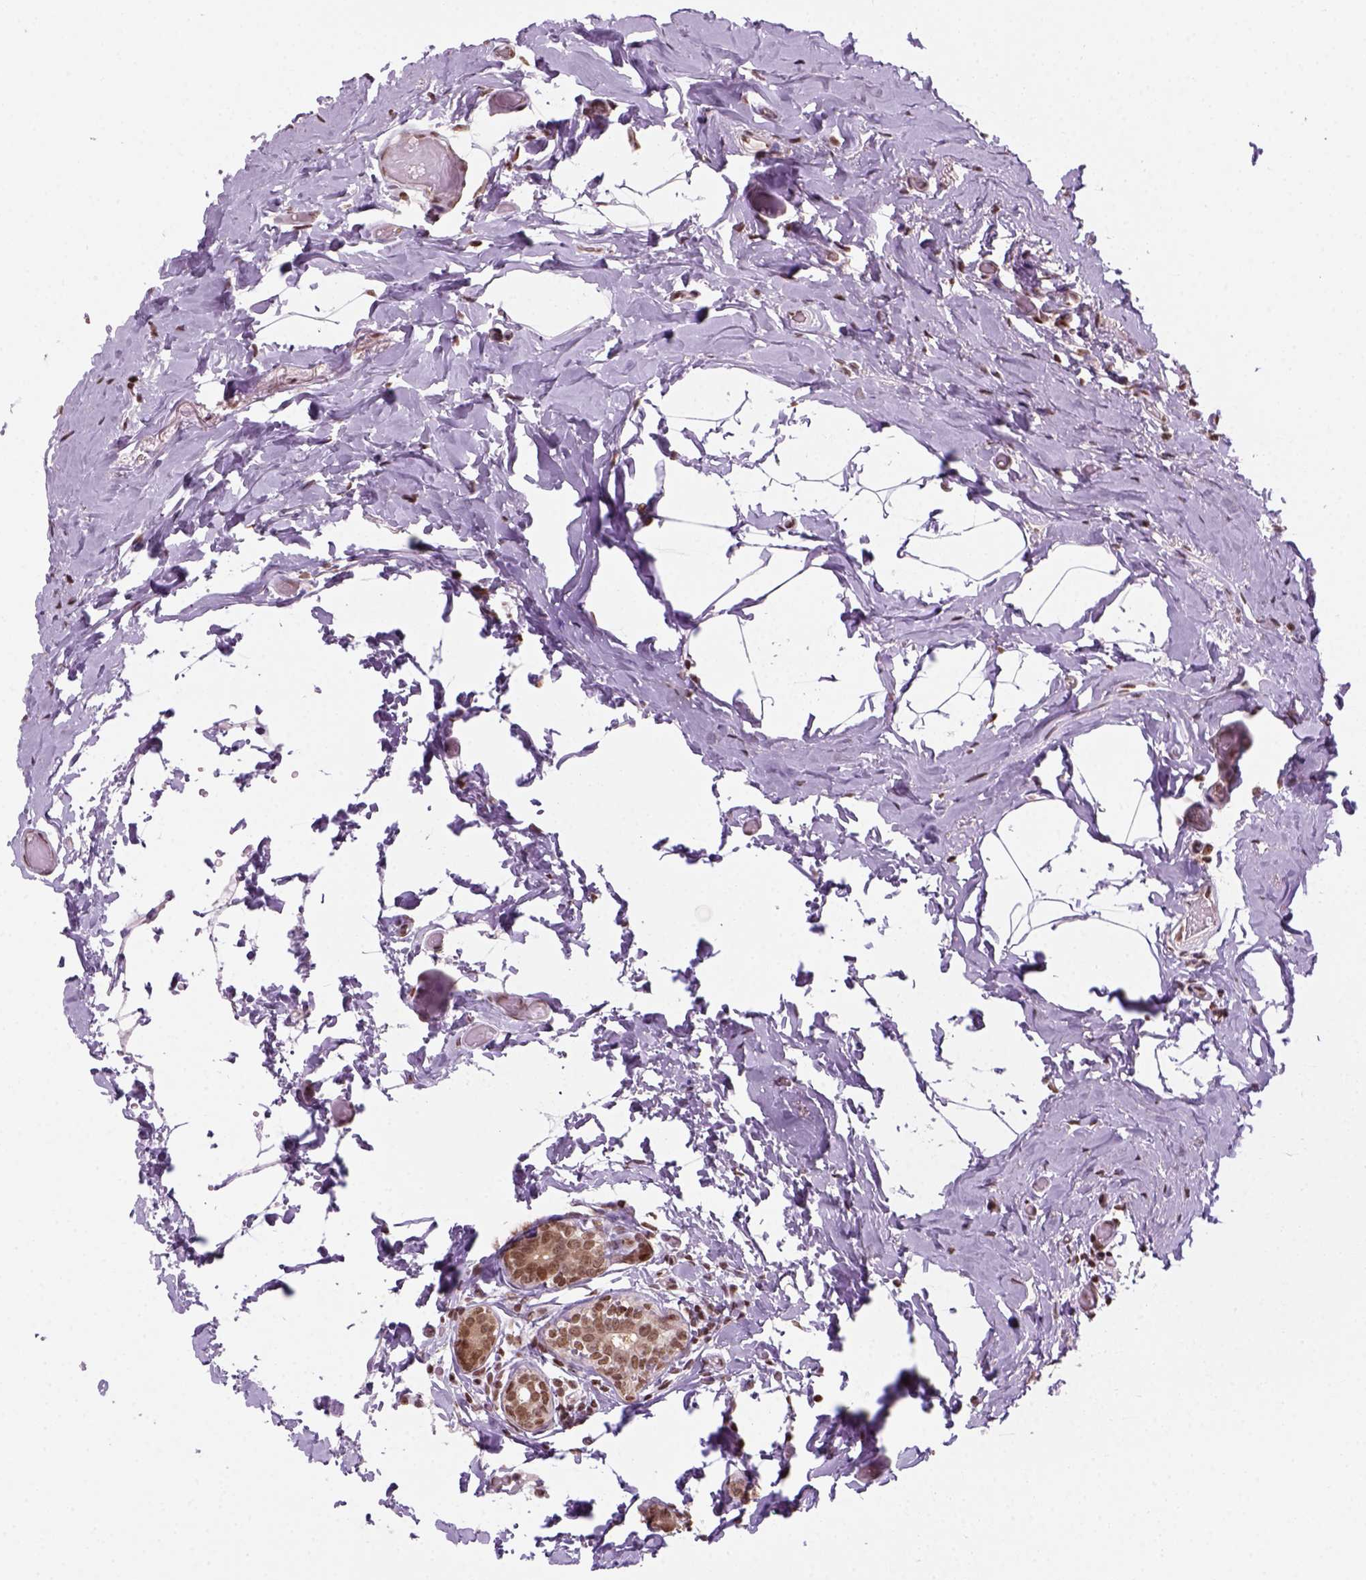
{"staining": {"intensity": "moderate", "quantity": ">75%", "location": "nuclear"}, "tissue": "breast cancer", "cell_type": "Tumor cells", "image_type": "cancer", "snomed": [{"axis": "morphology", "description": "Intraductal carcinoma, in situ"}, {"axis": "morphology", "description": "Duct carcinoma"}, {"axis": "morphology", "description": "Lobular carcinoma, in situ"}, {"axis": "topography", "description": "Breast"}], "caption": "A micrograph of human breast cancer (lobular carcinoma in situ) stained for a protein displays moderate nuclear brown staining in tumor cells.", "gene": "GOT1", "patient": {"sex": "female", "age": 44}}